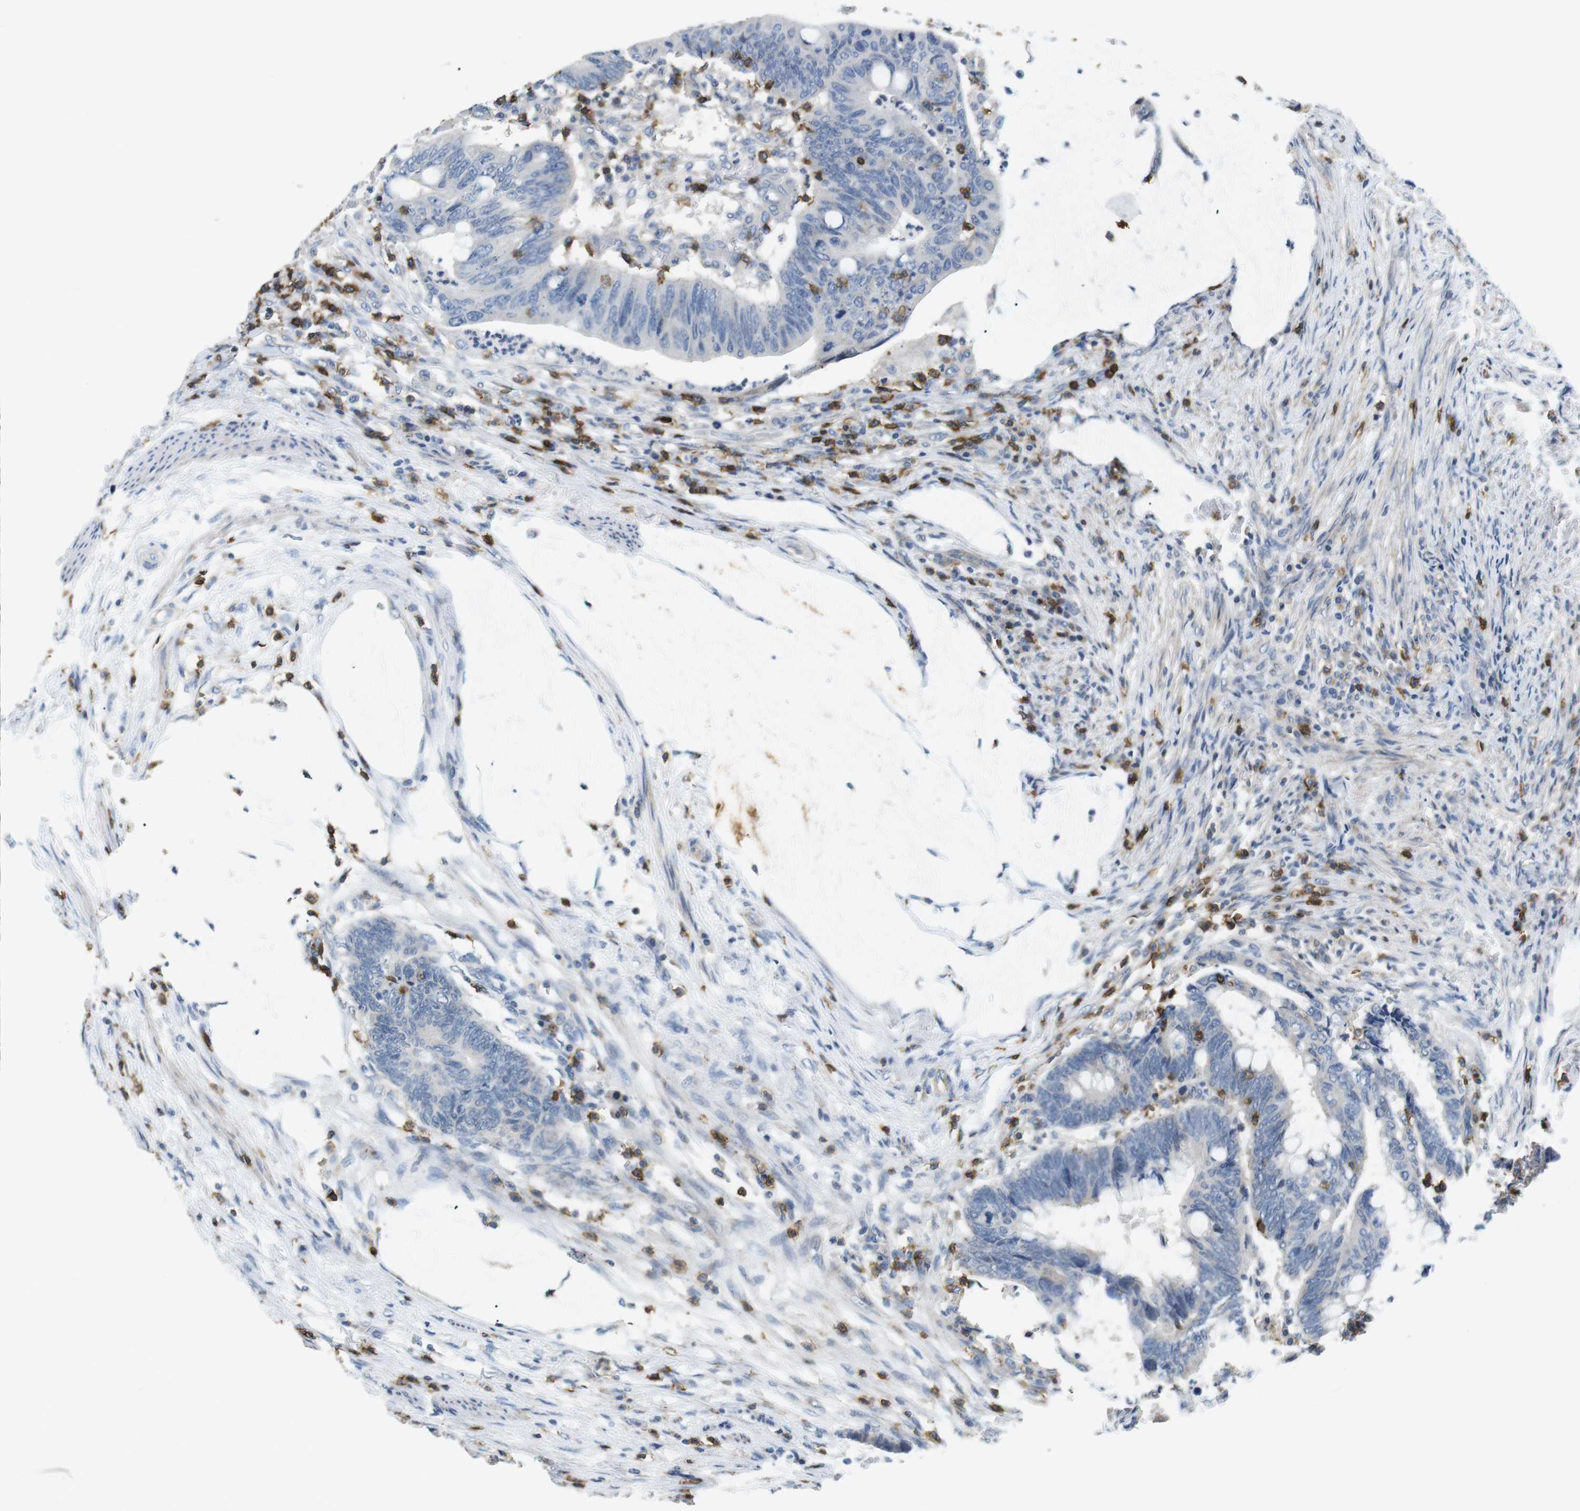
{"staining": {"intensity": "negative", "quantity": "none", "location": "none"}, "tissue": "colorectal cancer", "cell_type": "Tumor cells", "image_type": "cancer", "snomed": [{"axis": "morphology", "description": "Normal tissue, NOS"}, {"axis": "morphology", "description": "Adenocarcinoma, NOS"}, {"axis": "topography", "description": "Rectum"}, {"axis": "topography", "description": "Peripheral nerve tissue"}], "caption": "Colorectal cancer stained for a protein using immunohistochemistry demonstrates no positivity tumor cells.", "gene": "CD6", "patient": {"sex": "male", "age": 92}}